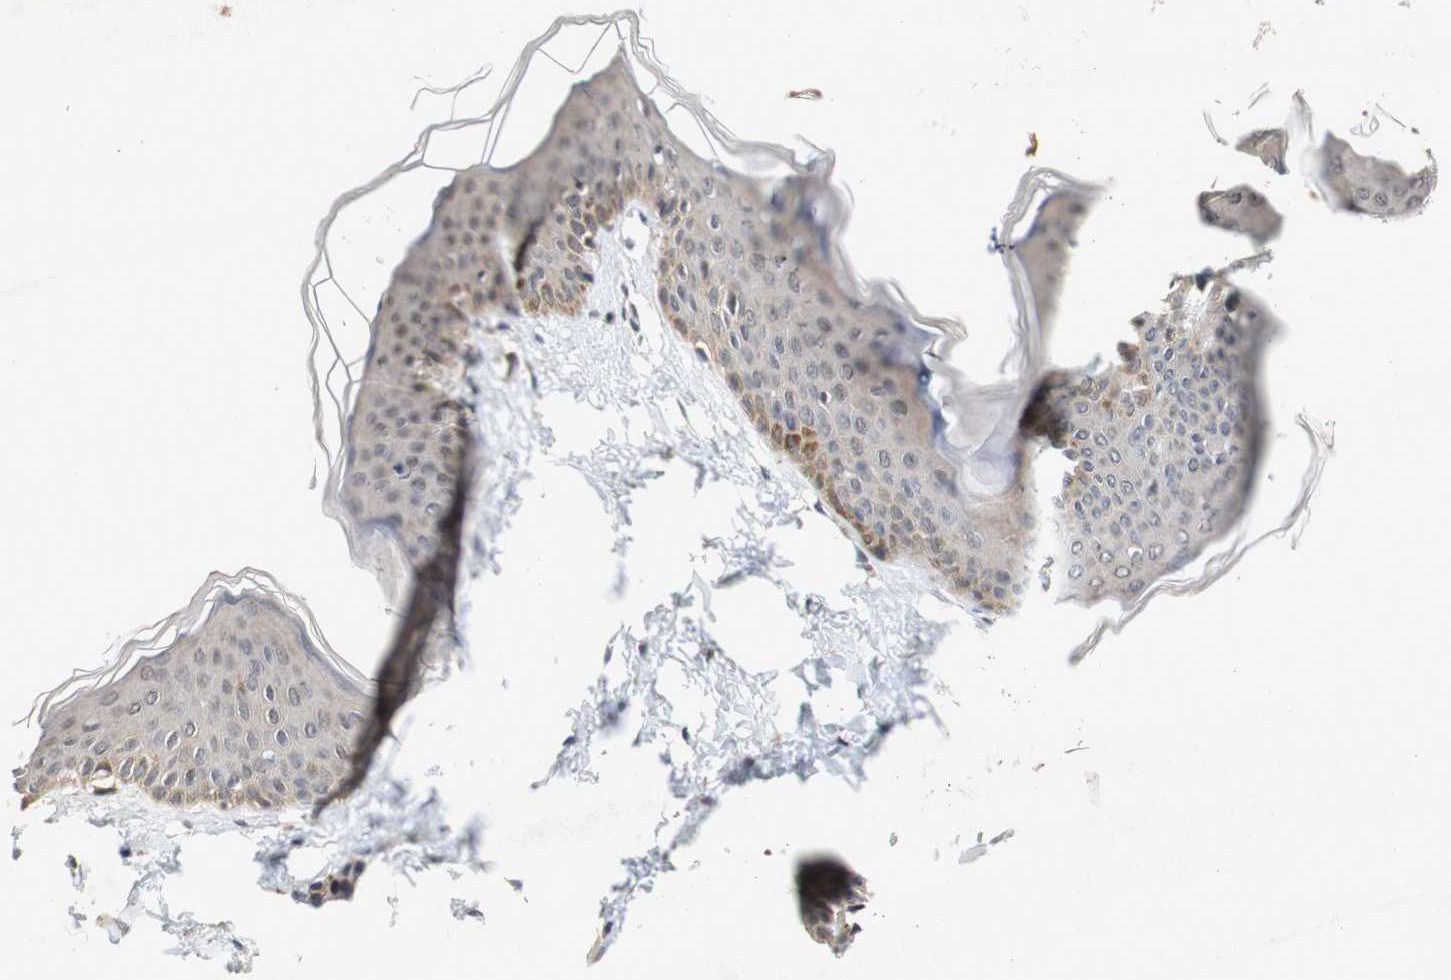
{"staining": {"intensity": "weak", "quantity": "25%-75%", "location": "cytoplasmic/membranous"}, "tissue": "skin", "cell_type": "Fibroblasts", "image_type": "normal", "snomed": [{"axis": "morphology", "description": "Normal tissue, NOS"}, {"axis": "topography", "description": "Skin"}], "caption": "Protein positivity by immunohistochemistry demonstrates weak cytoplasmic/membranous staining in approximately 25%-75% of fibroblasts in benign skin.", "gene": "PIN1", "patient": {"sex": "female", "age": 17}}